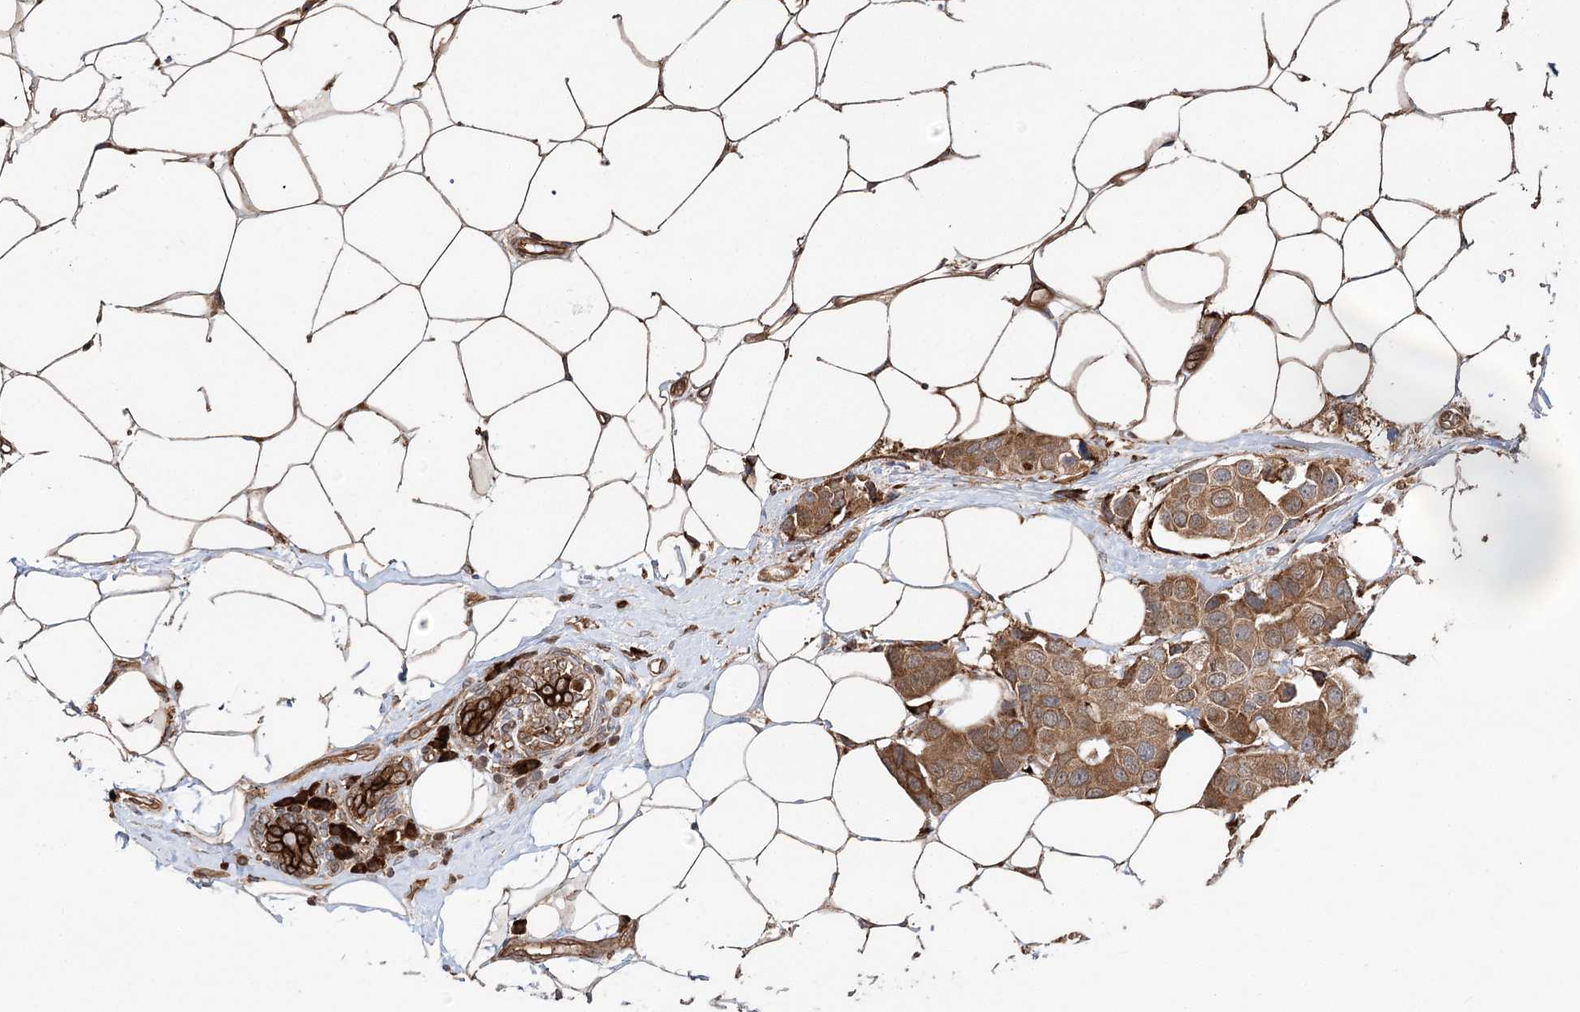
{"staining": {"intensity": "moderate", "quantity": ">75%", "location": "cytoplasmic/membranous"}, "tissue": "breast cancer", "cell_type": "Tumor cells", "image_type": "cancer", "snomed": [{"axis": "morphology", "description": "Normal tissue, NOS"}, {"axis": "morphology", "description": "Duct carcinoma"}, {"axis": "topography", "description": "Breast"}], "caption": "Protein analysis of breast cancer tissue demonstrates moderate cytoplasmic/membranous staining in about >75% of tumor cells.", "gene": "DNAJB14", "patient": {"sex": "female", "age": 39}}